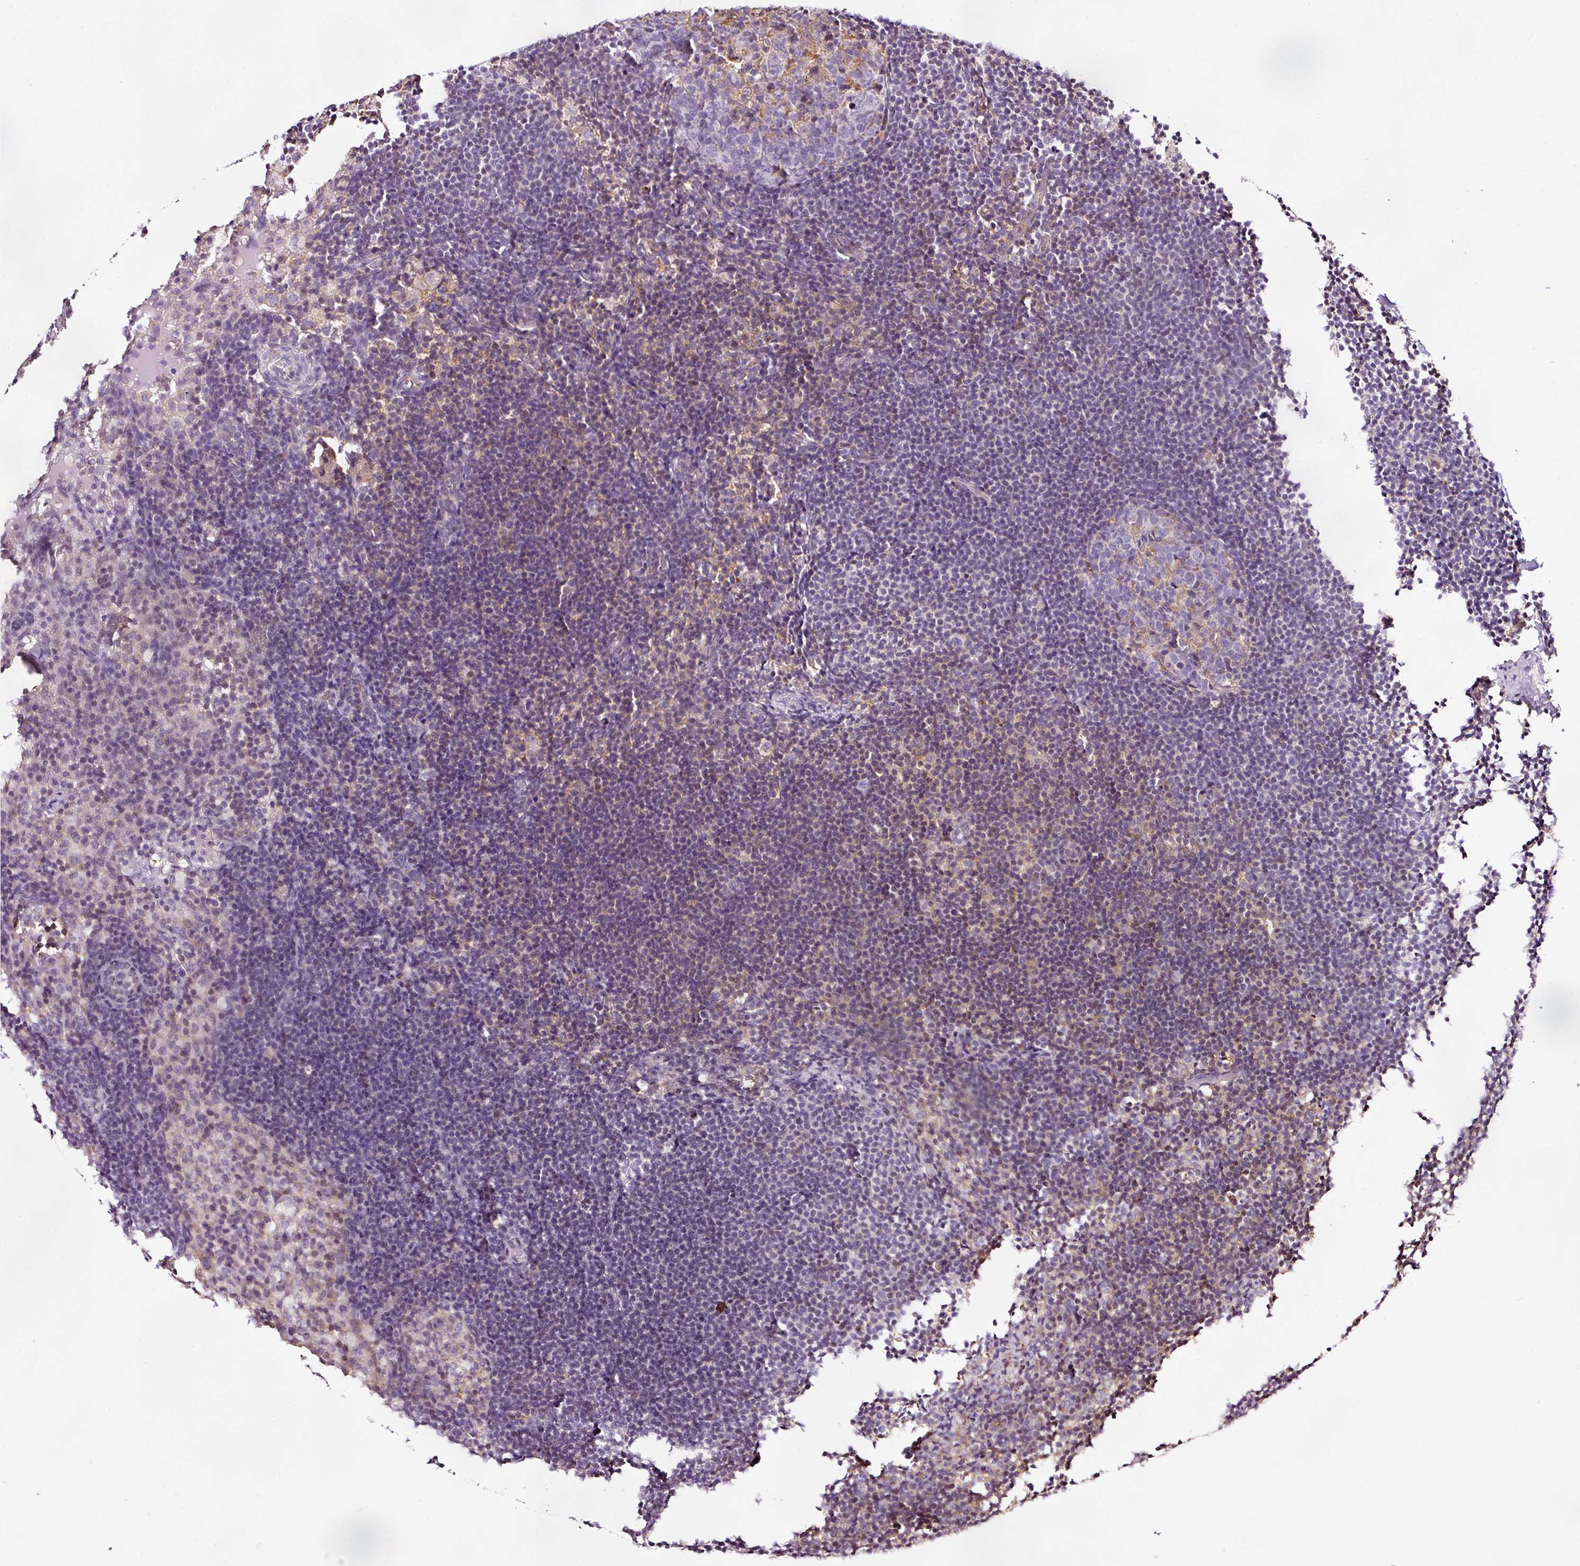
{"staining": {"intensity": "negative", "quantity": "none", "location": "none"}, "tissue": "lymph node", "cell_type": "Germinal center cells", "image_type": "normal", "snomed": [{"axis": "morphology", "description": "Normal tissue, NOS"}, {"axis": "topography", "description": "Lymph node"}], "caption": "Immunohistochemistry (IHC) of benign lymph node displays no positivity in germinal center cells. (IHC, brightfield microscopy, high magnification).", "gene": "SCNM1", "patient": {"sex": "male", "age": 49}}